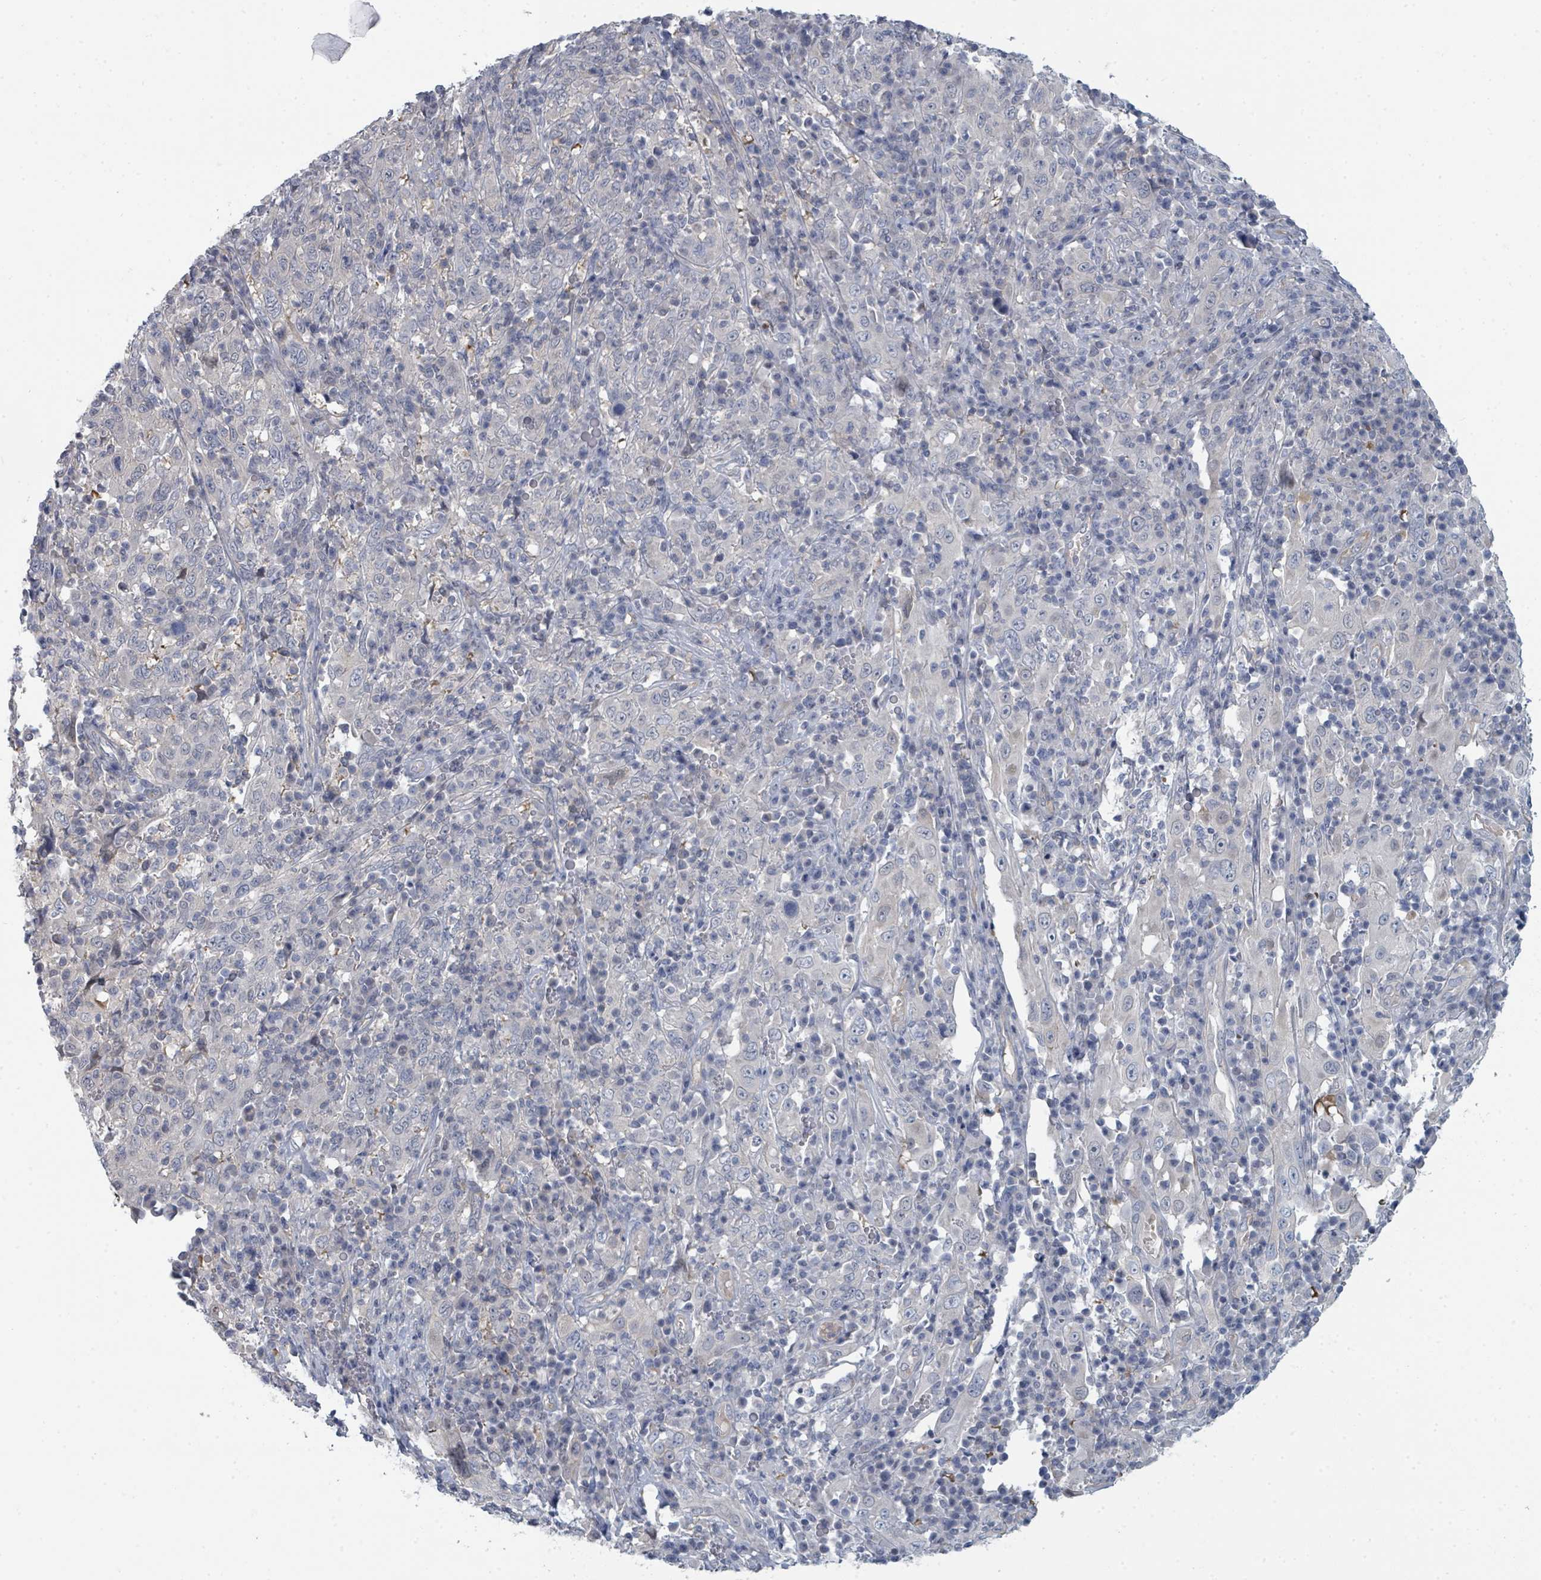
{"staining": {"intensity": "negative", "quantity": "none", "location": "none"}, "tissue": "cervical cancer", "cell_type": "Tumor cells", "image_type": "cancer", "snomed": [{"axis": "morphology", "description": "Squamous cell carcinoma, NOS"}, {"axis": "topography", "description": "Cervix"}], "caption": "Immunohistochemistry histopathology image of cervical cancer (squamous cell carcinoma) stained for a protein (brown), which exhibits no expression in tumor cells.", "gene": "SLC25A45", "patient": {"sex": "female", "age": 46}}